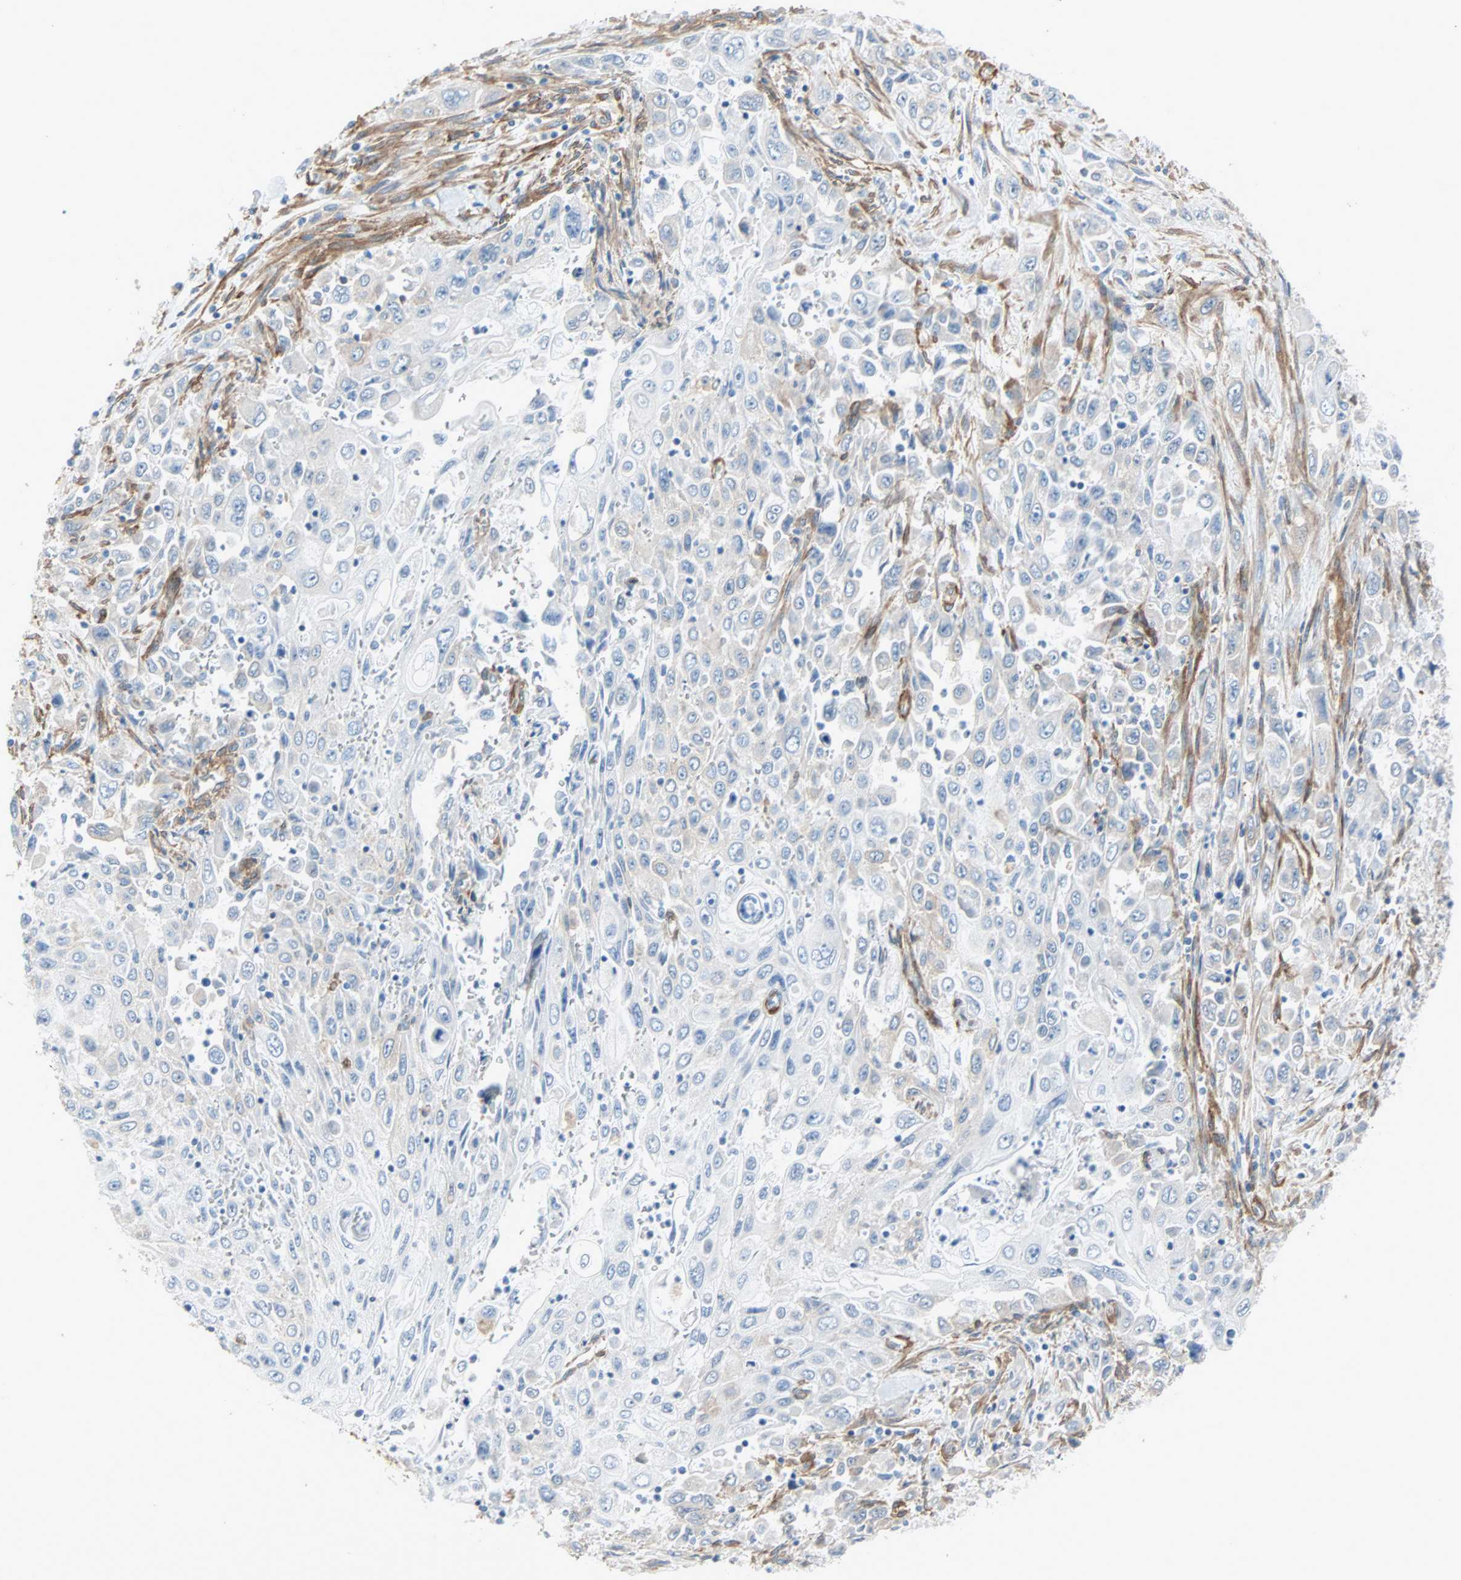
{"staining": {"intensity": "weak", "quantity": "<25%", "location": "cytoplasmic/membranous"}, "tissue": "pancreatic cancer", "cell_type": "Tumor cells", "image_type": "cancer", "snomed": [{"axis": "morphology", "description": "Adenocarcinoma, NOS"}, {"axis": "topography", "description": "Pancreas"}], "caption": "There is no significant positivity in tumor cells of adenocarcinoma (pancreatic).", "gene": "EPB41L2", "patient": {"sex": "male", "age": 70}}